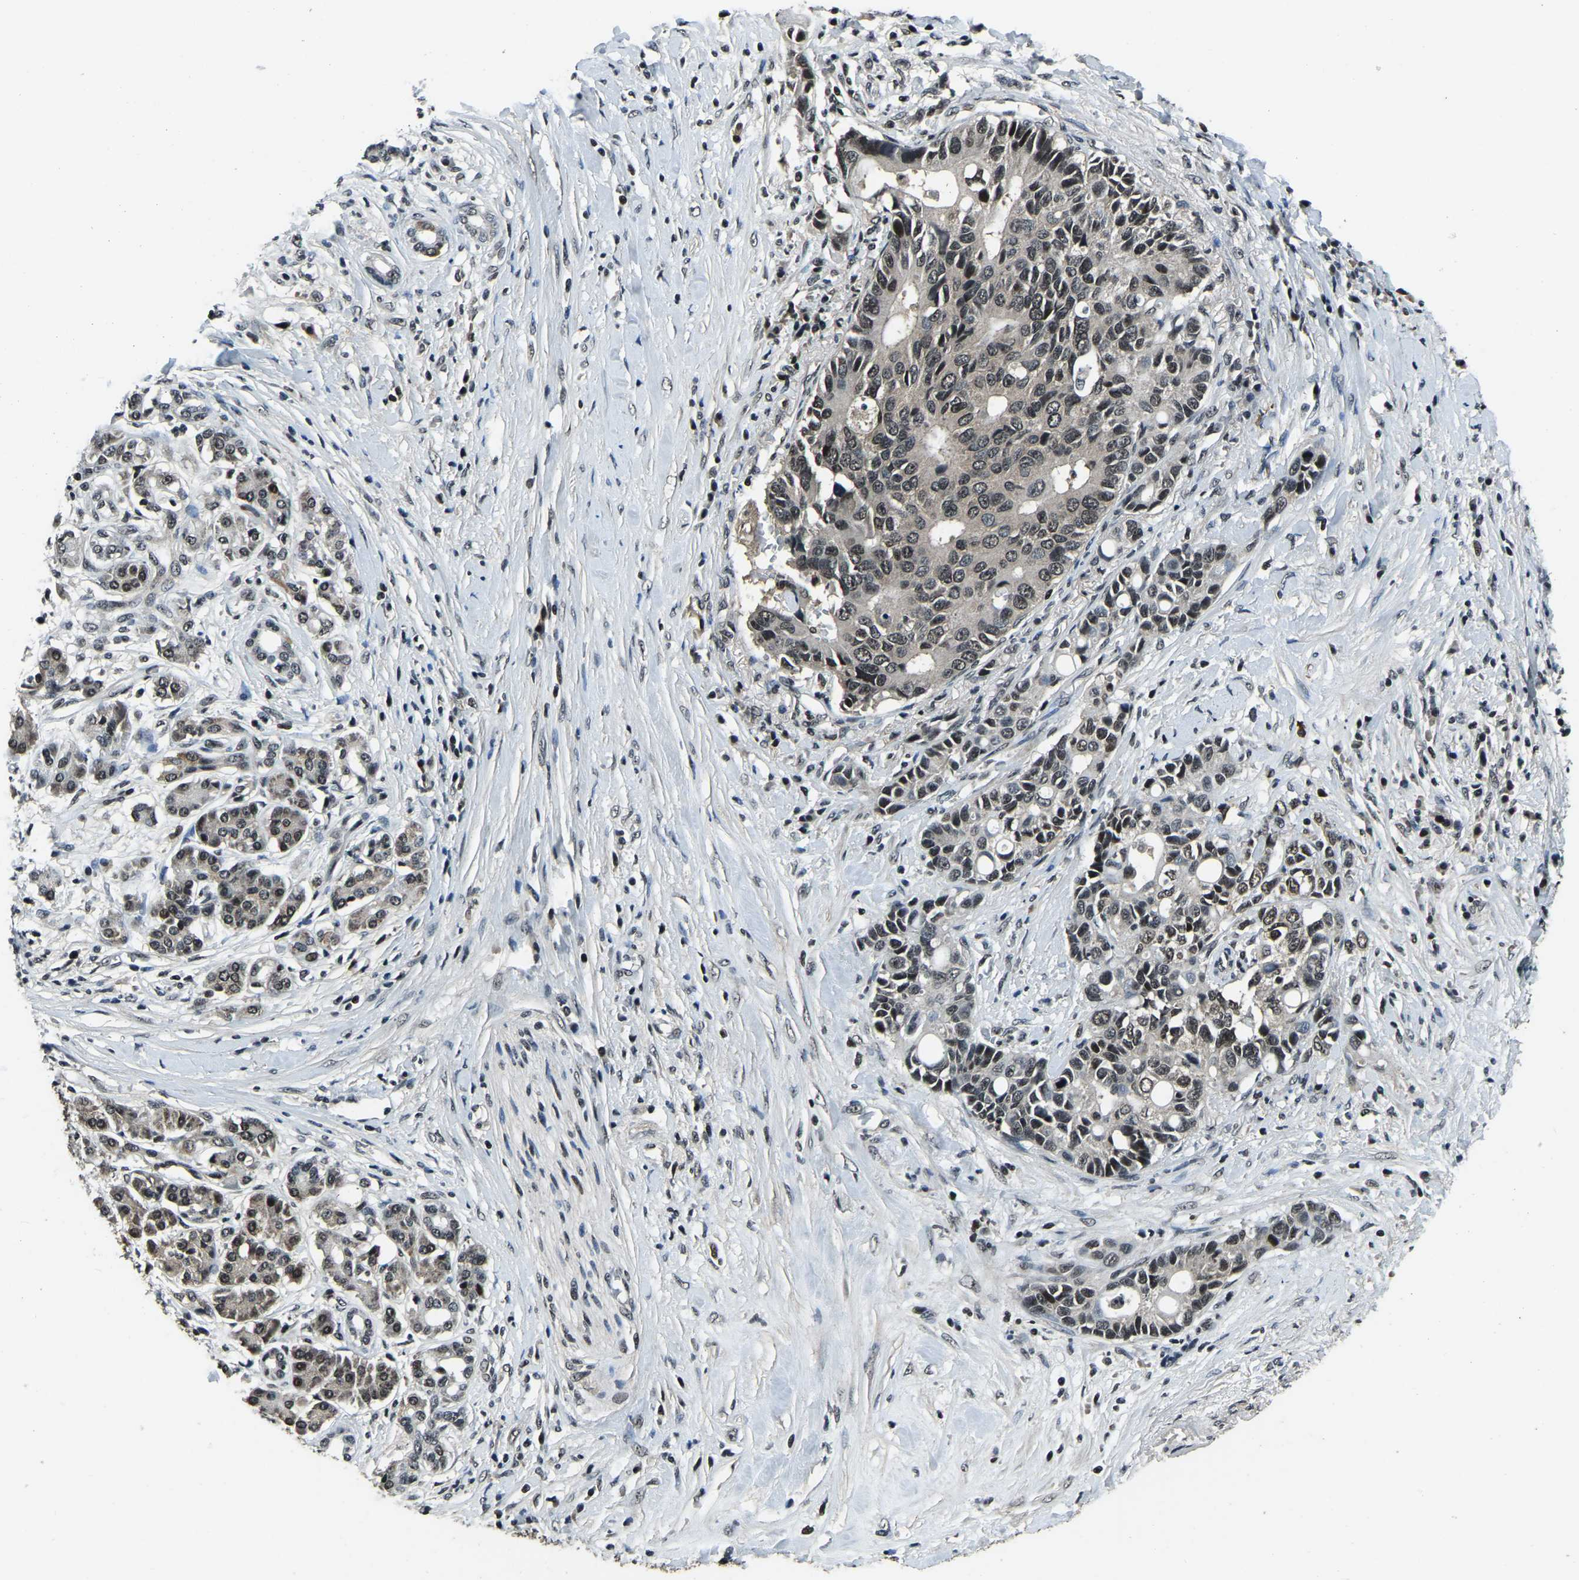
{"staining": {"intensity": "weak", "quantity": "25%-75%", "location": "cytoplasmic/membranous,nuclear"}, "tissue": "pancreatic cancer", "cell_type": "Tumor cells", "image_type": "cancer", "snomed": [{"axis": "morphology", "description": "Adenocarcinoma, NOS"}, {"axis": "topography", "description": "Pancreas"}], "caption": "Immunohistochemistry (DAB (3,3'-diaminobenzidine)) staining of pancreatic cancer displays weak cytoplasmic/membranous and nuclear protein staining in approximately 25%-75% of tumor cells.", "gene": "ANKIB1", "patient": {"sex": "female", "age": 56}}